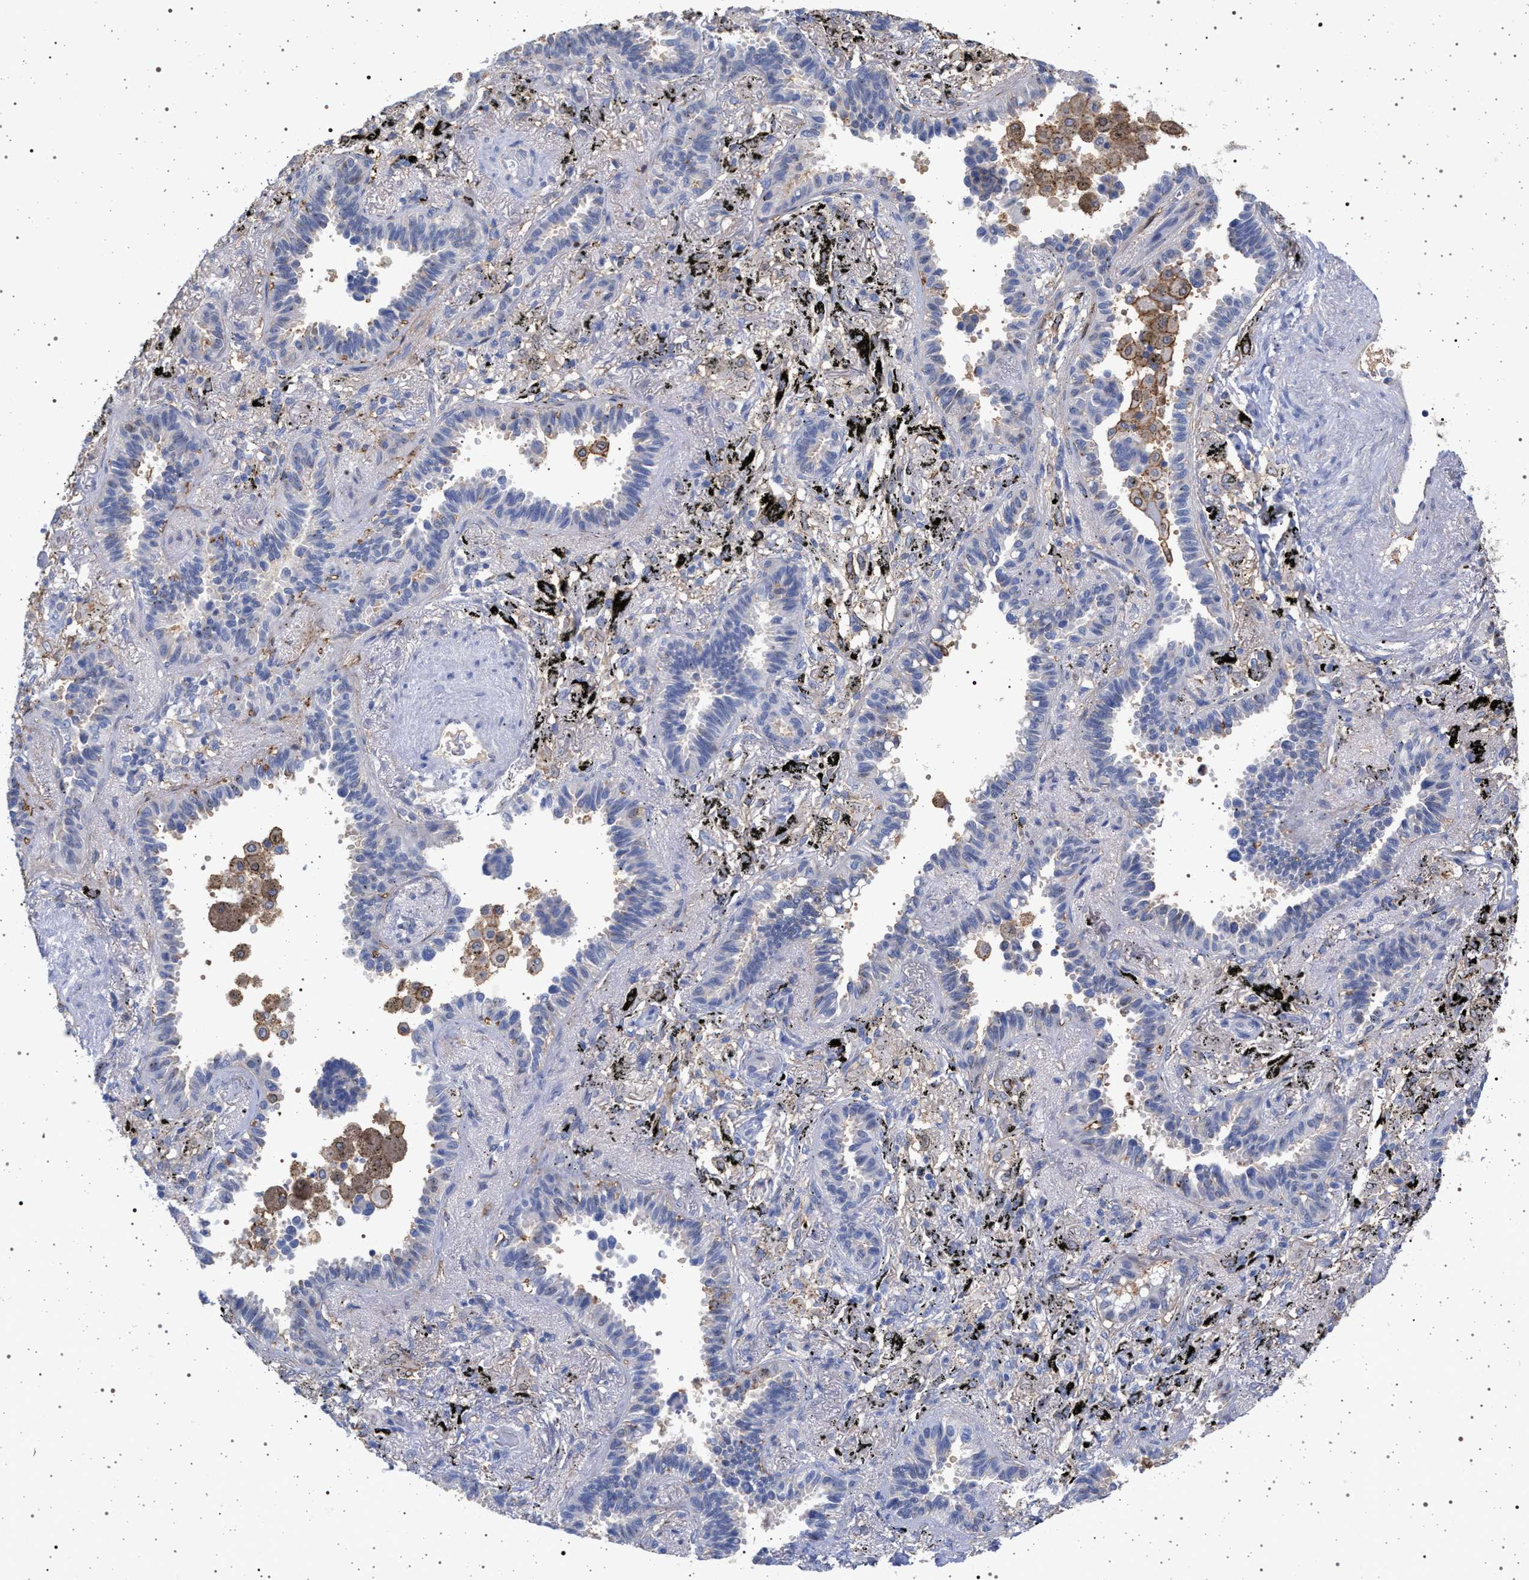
{"staining": {"intensity": "negative", "quantity": "none", "location": "none"}, "tissue": "lung cancer", "cell_type": "Tumor cells", "image_type": "cancer", "snomed": [{"axis": "morphology", "description": "Adenocarcinoma, NOS"}, {"axis": "topography", "description": "Lung"}], "caption": "Lung cancer (adenocarcinoma) stained for a protein using immunohistochemistry (IHC) reveals no expression tumor cells.", "gene": "PLG", "patient": {"sex": "male", "age": 59}}